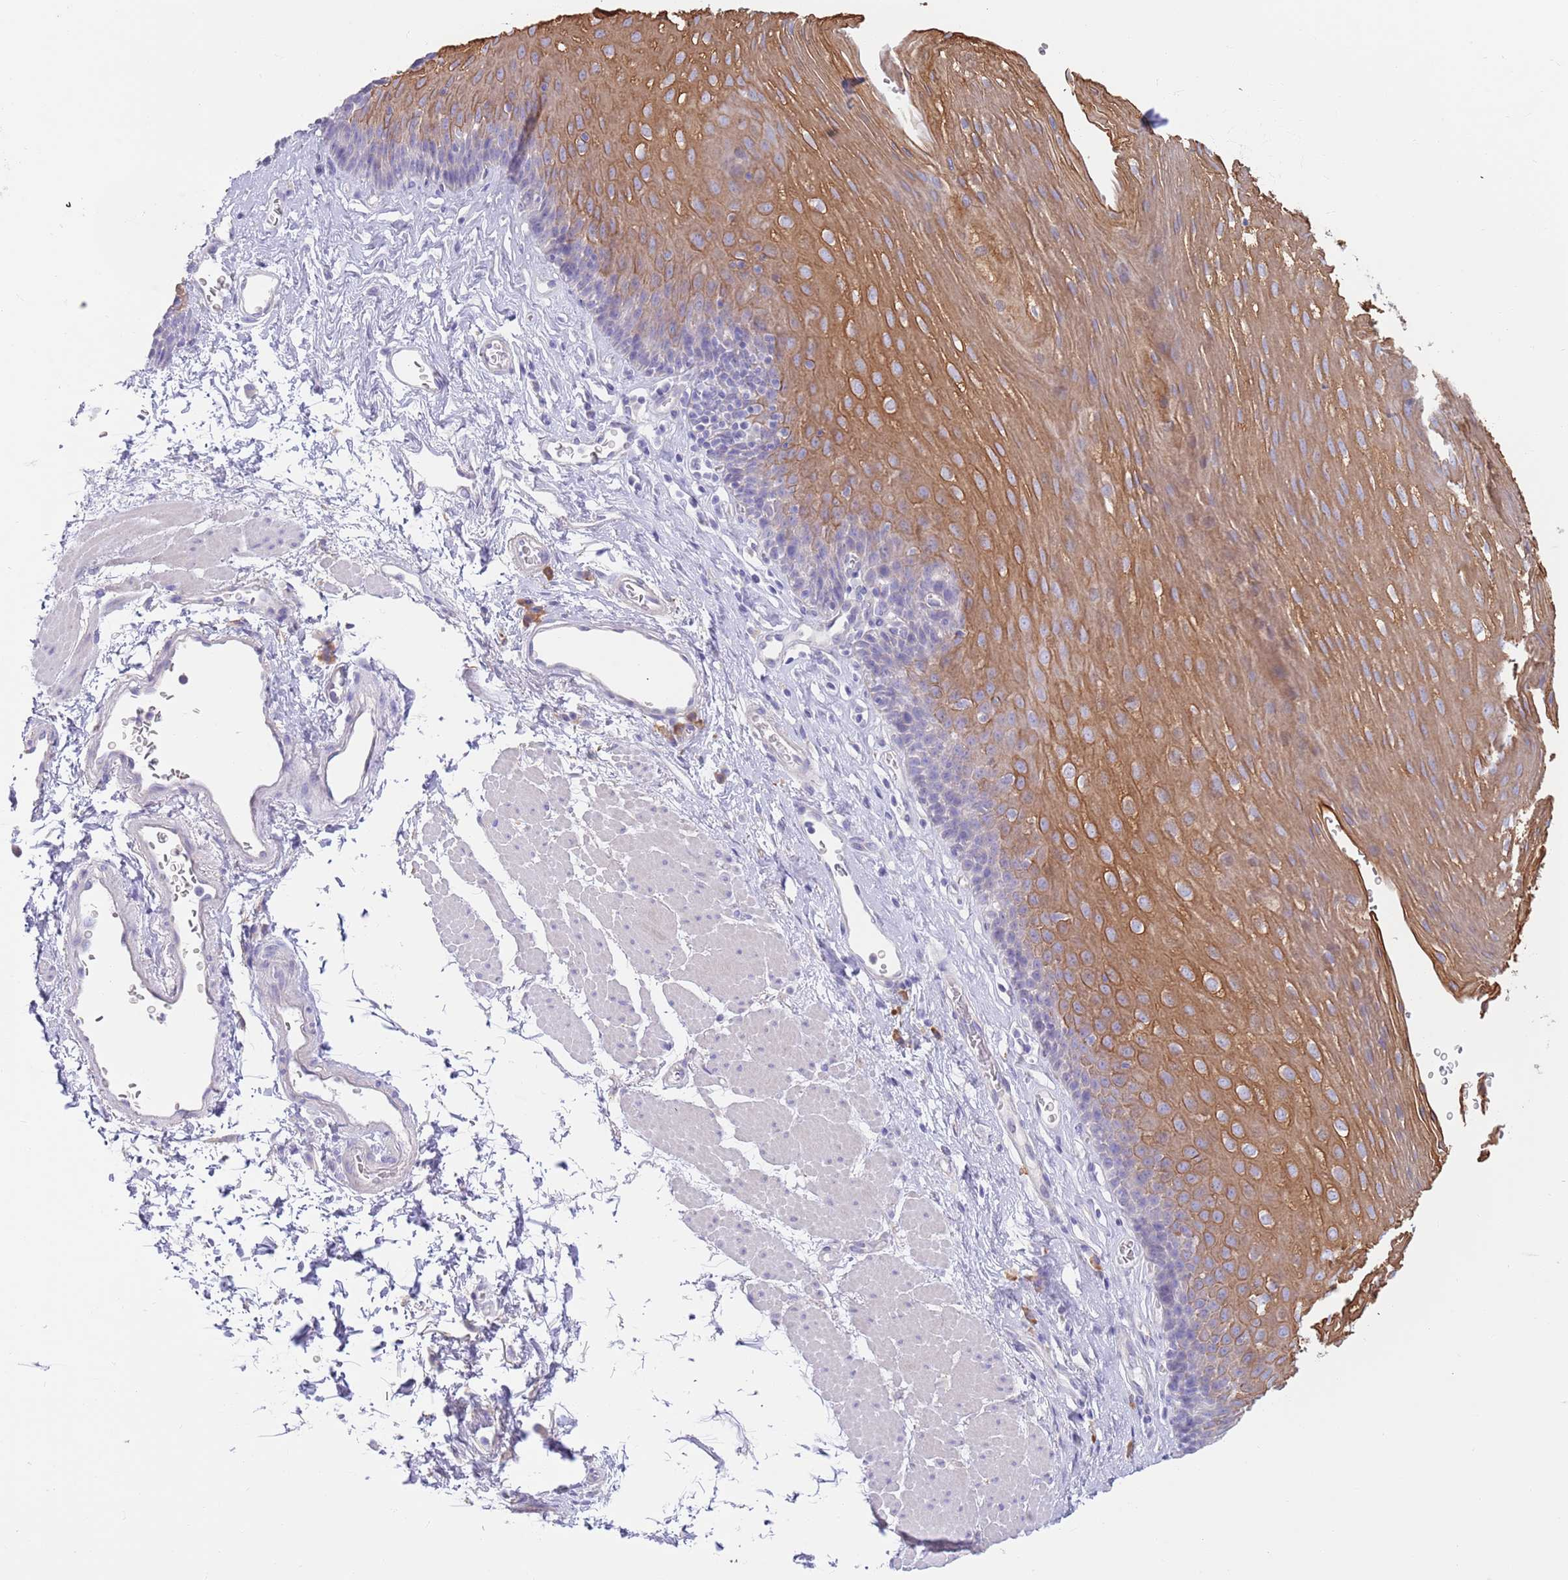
{"staining": {"intensity": "strong", "quantity": "<25%", "location": "cytoplasmic/membranous"}, "tissue": "esophagus", "cell_type": "Squamous epithelial cells", "image_type": "normal", "snomed": [{"axis": "morphology", "description": "Normal tissue, NOS"}, {"axis": "topography", "description": "Esophagus"}], "caption": "IHC (DAB (3,3'-diaminobenzidine)) staining of benign esophagus reveals strong cytoplasmic/membranous protein expression in about <25% of squamous epithelial cells.", "gene": "CCDC149", "patient": {"sex": "female", "age": 66}}